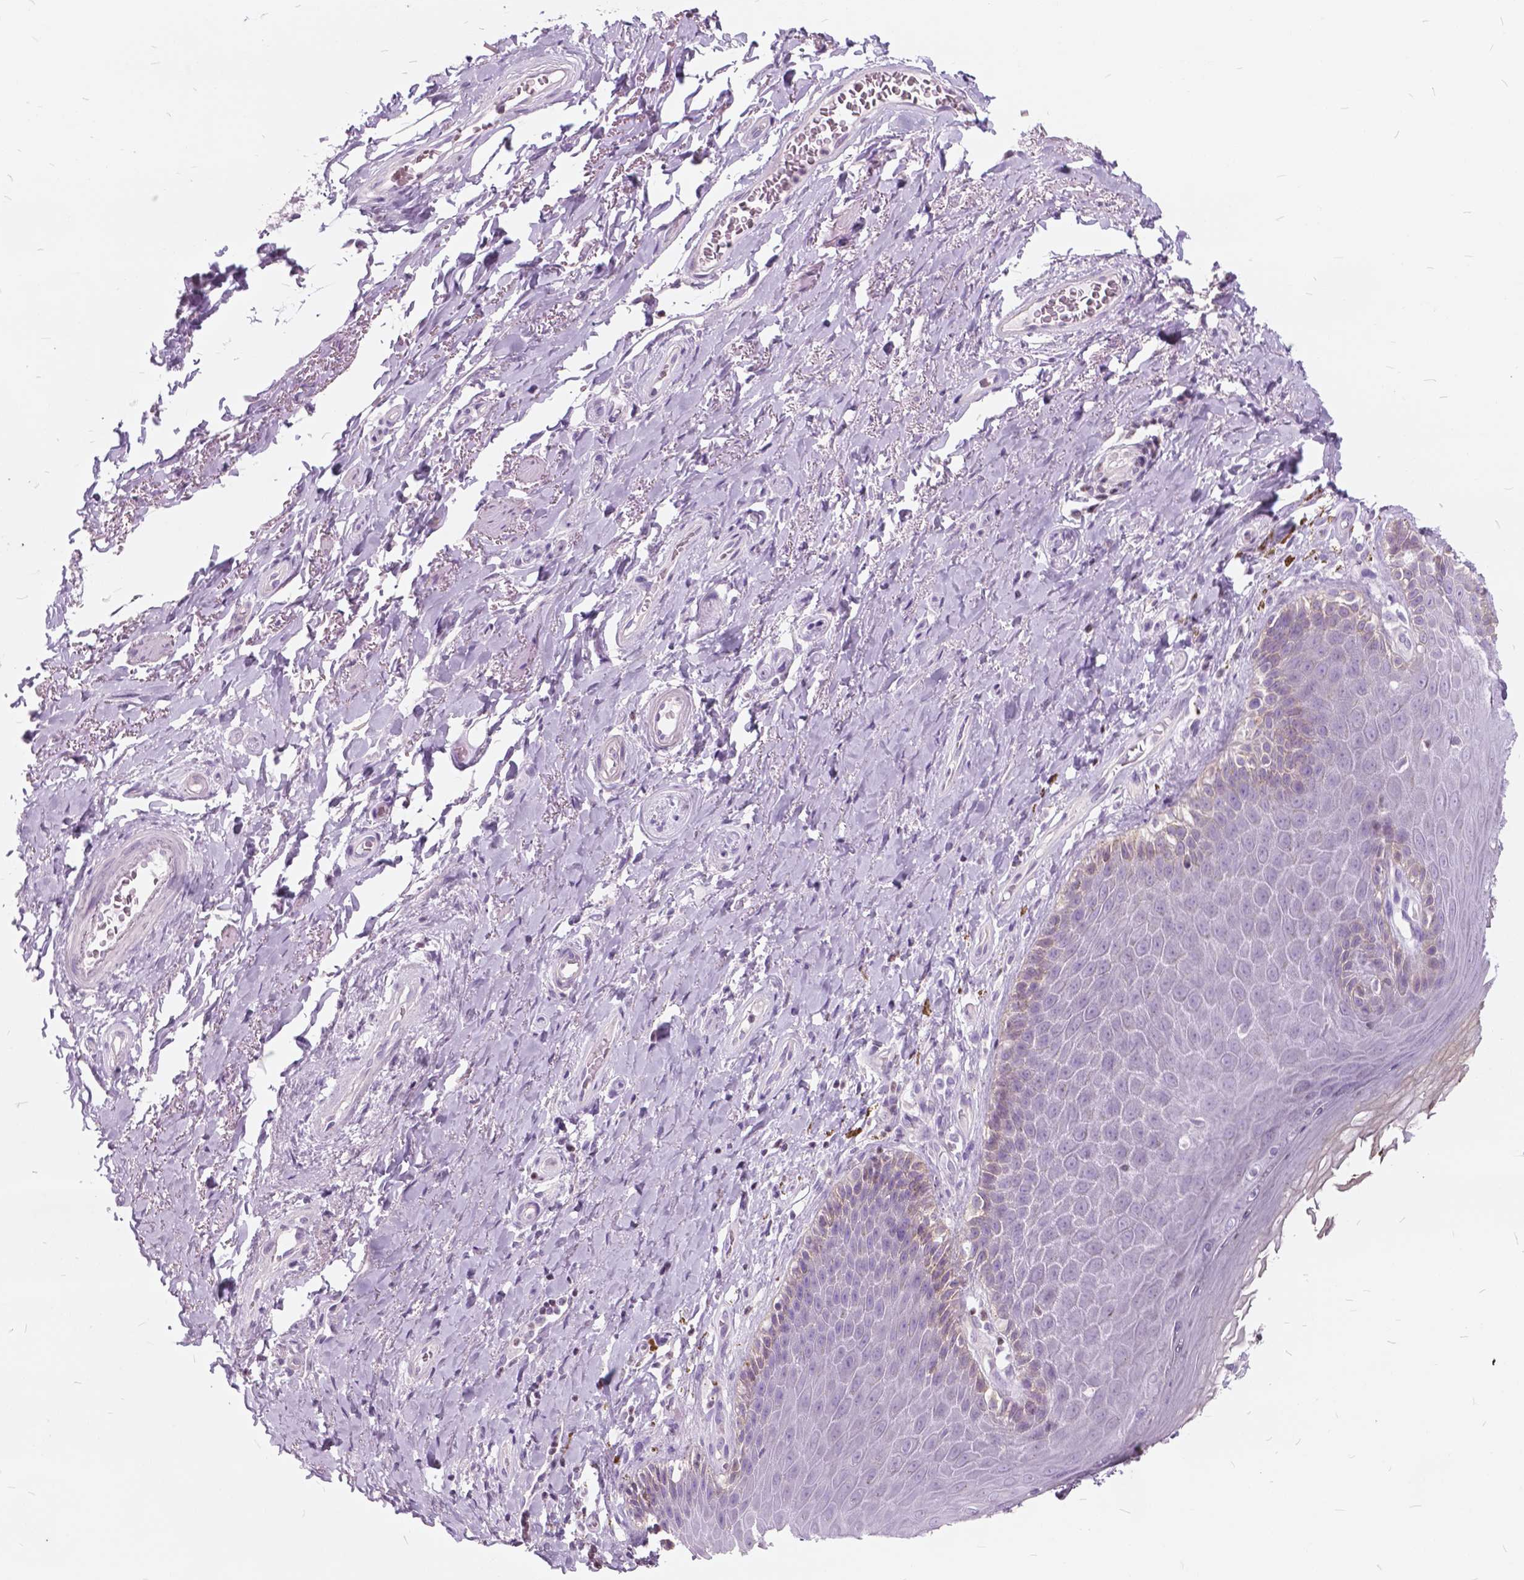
{"staining": {"intensity": "negative", "quantity": "none", "location": "none"}, "tissue": "adipose tissue", "cell_type": "Adipocytes", "image_type": "normal", "snomed": [{"axis": "morphology", "description": "Normal tissue, NOS"}, {"axis": "topography", "description": "Anal"}, {"axis": "topography", "description": "Peripheral nerve tissue"}], "caption": "Immunohistochemical staining of benign adipose tissue displays no significant expression in adipocytes.", "gene": "SP140", "patient": {"sex": "male", "age": 53}}